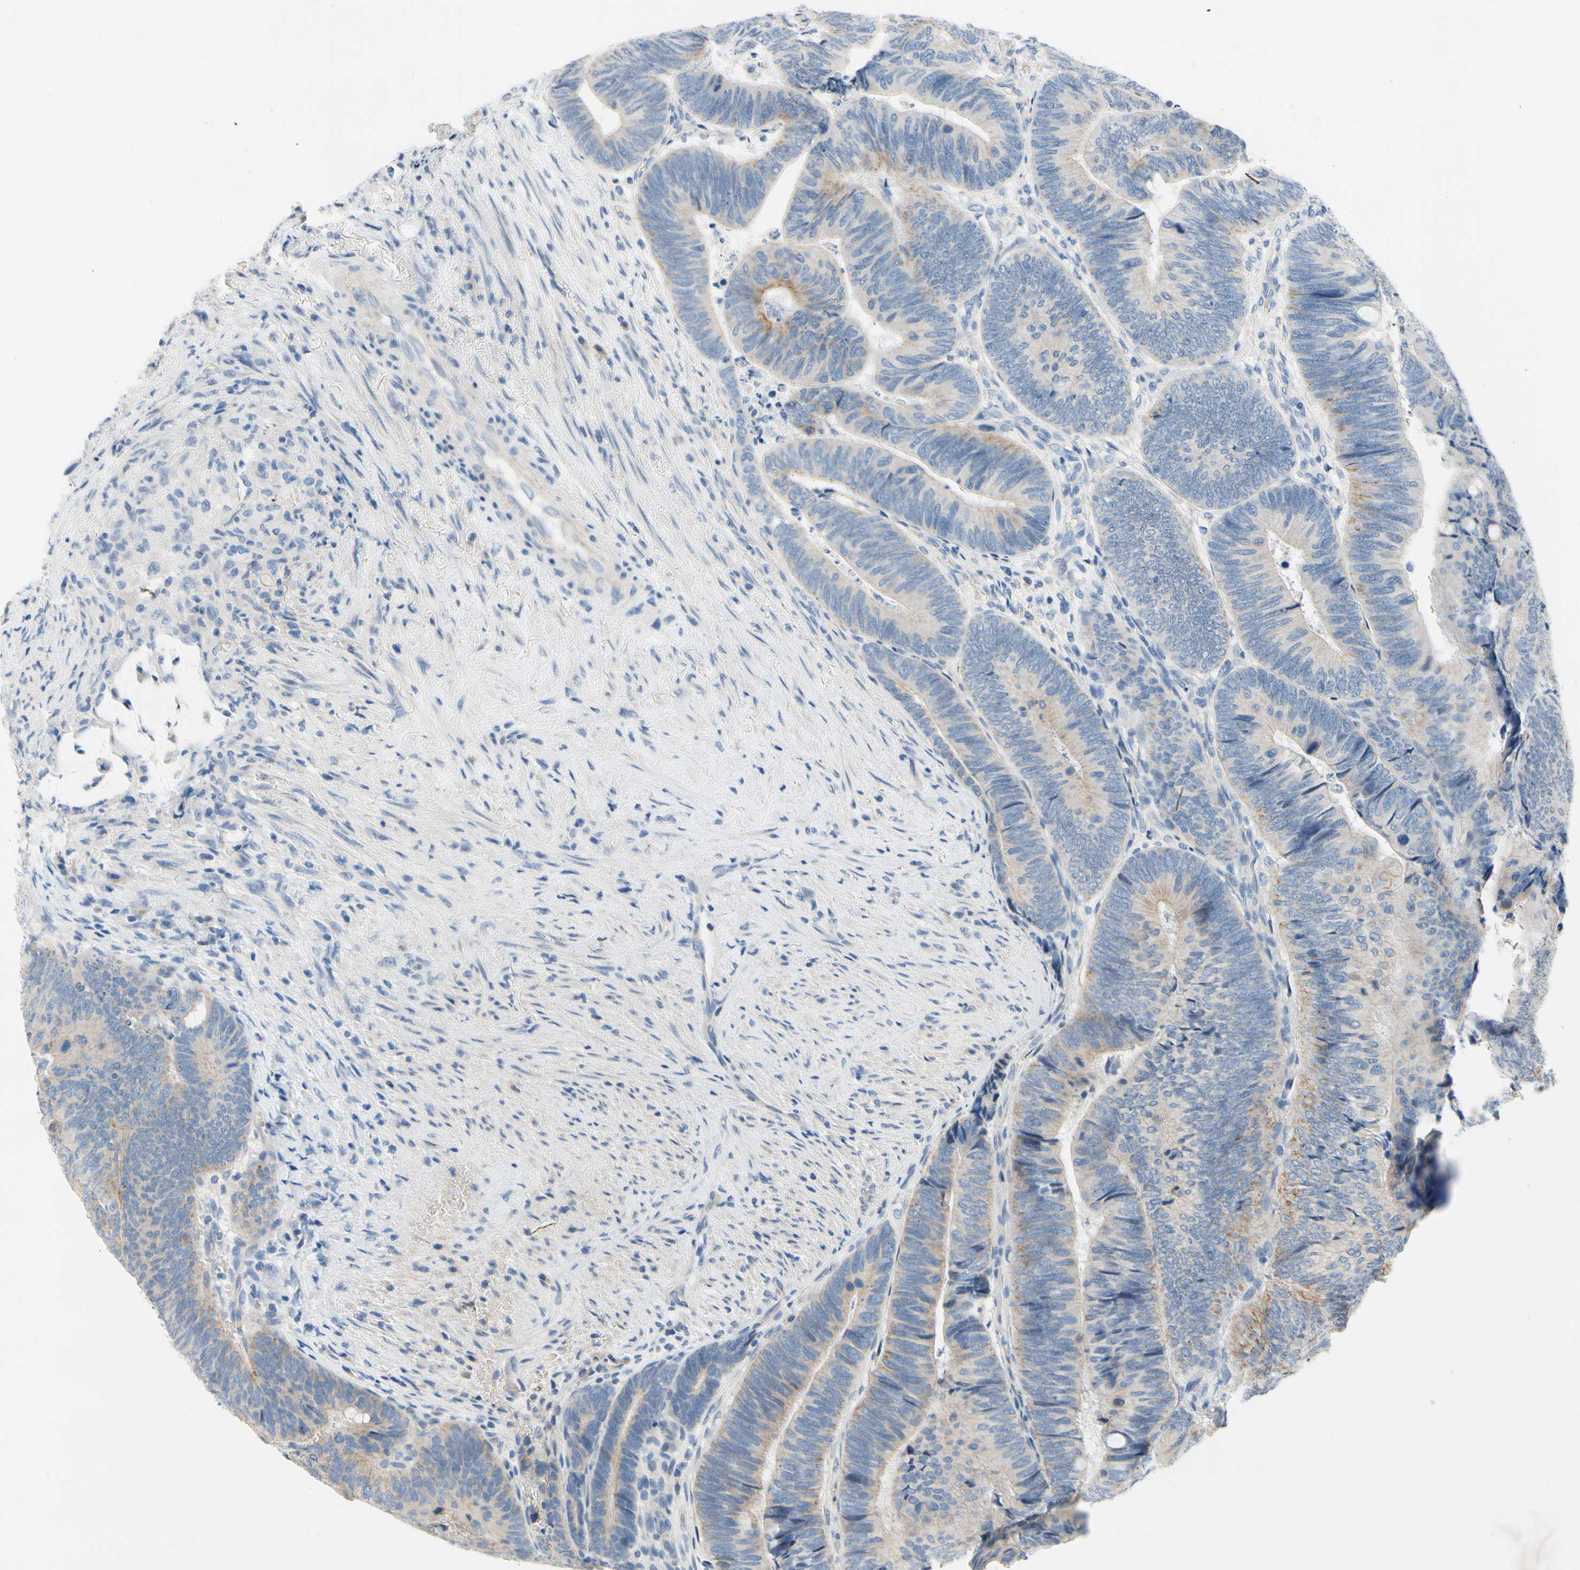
{"staining": {"intensity": "weak", "quantity": "25%-75%", "location": "cytoplasmic/membranous"}, "tissue": "colorectal cancer", "cell_type": "Tumor cells", "image_type": "cancer", "snomed": [{"axis": "morphology", "description": "Normal tissue, NOS"}, {"axis": "morphology", "description": "Adenocarcinoma, NOS"}, {"axis": "topography", "description": "Rectum"}, {"axis": "topography", "description": "Peripheral nerve tissue"}], "caption": "Colorectal adenocarcinoma stained for a protein (brown) reveals weak cytoplasmic/membranous positive staining in approximately 25%-75% of tumor cells.", "gene": "CA14", "patient": {"sex": "male", "age": 92}}